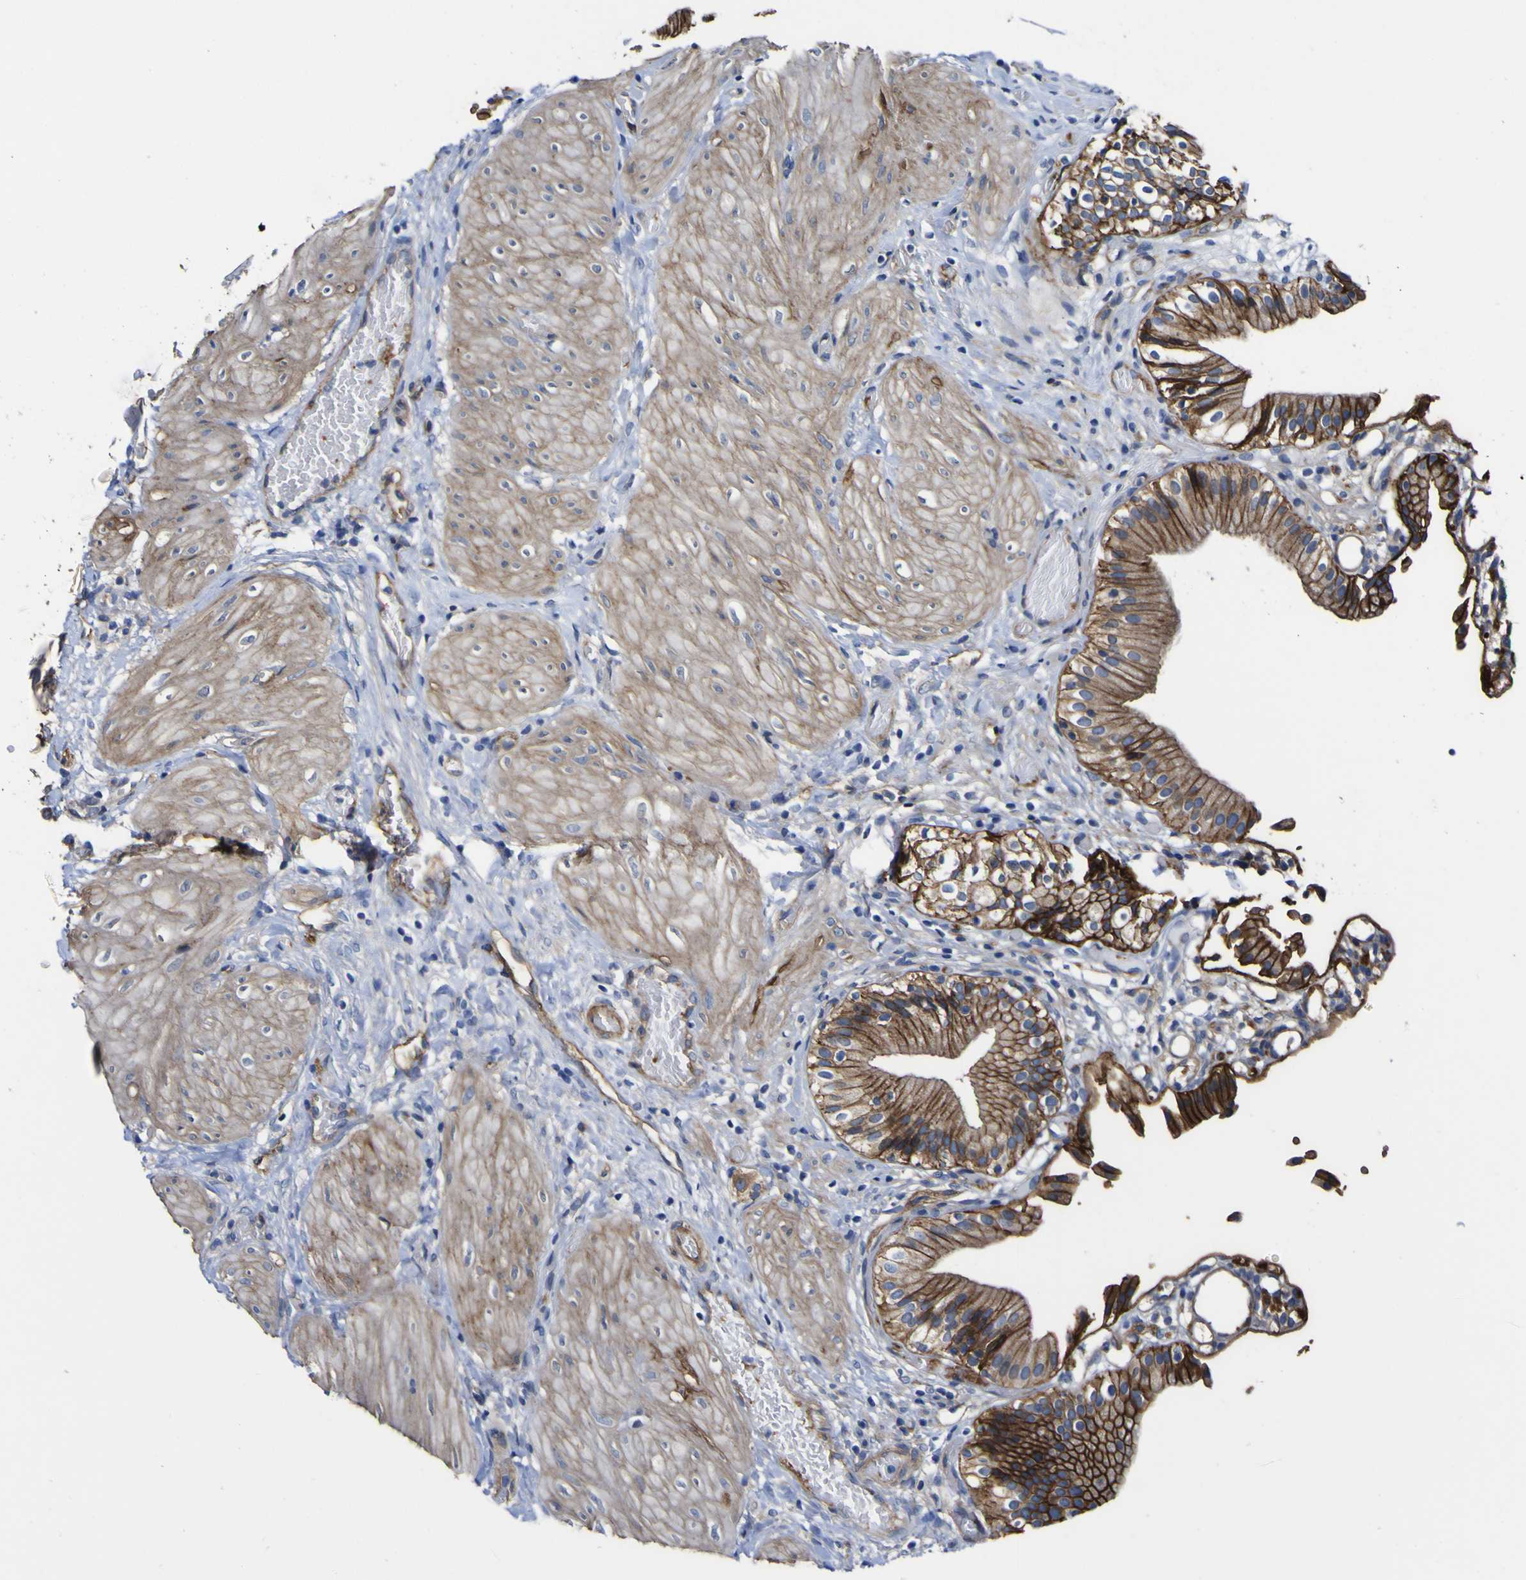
{"staining": {"intensity": "moderate", "quantity": ">75%", "location": "cytoplasmic/membranous"}, "tissue": "gallbladder", "cell_type": "Glandular cells", "image_type": "normal", "snomed": [{"axis": "morphology", "description": "Normal tissue, NOS"}, {"axis": "topography", "description": "Gallbladder"}], "caption": "The immunohistochemical stain shows moderate cytoplasmic/membranous expression in glandular cells of unremarkable gallbladder.", "gene": "CD151", "patient": {"sex": "male", "age": 65}}